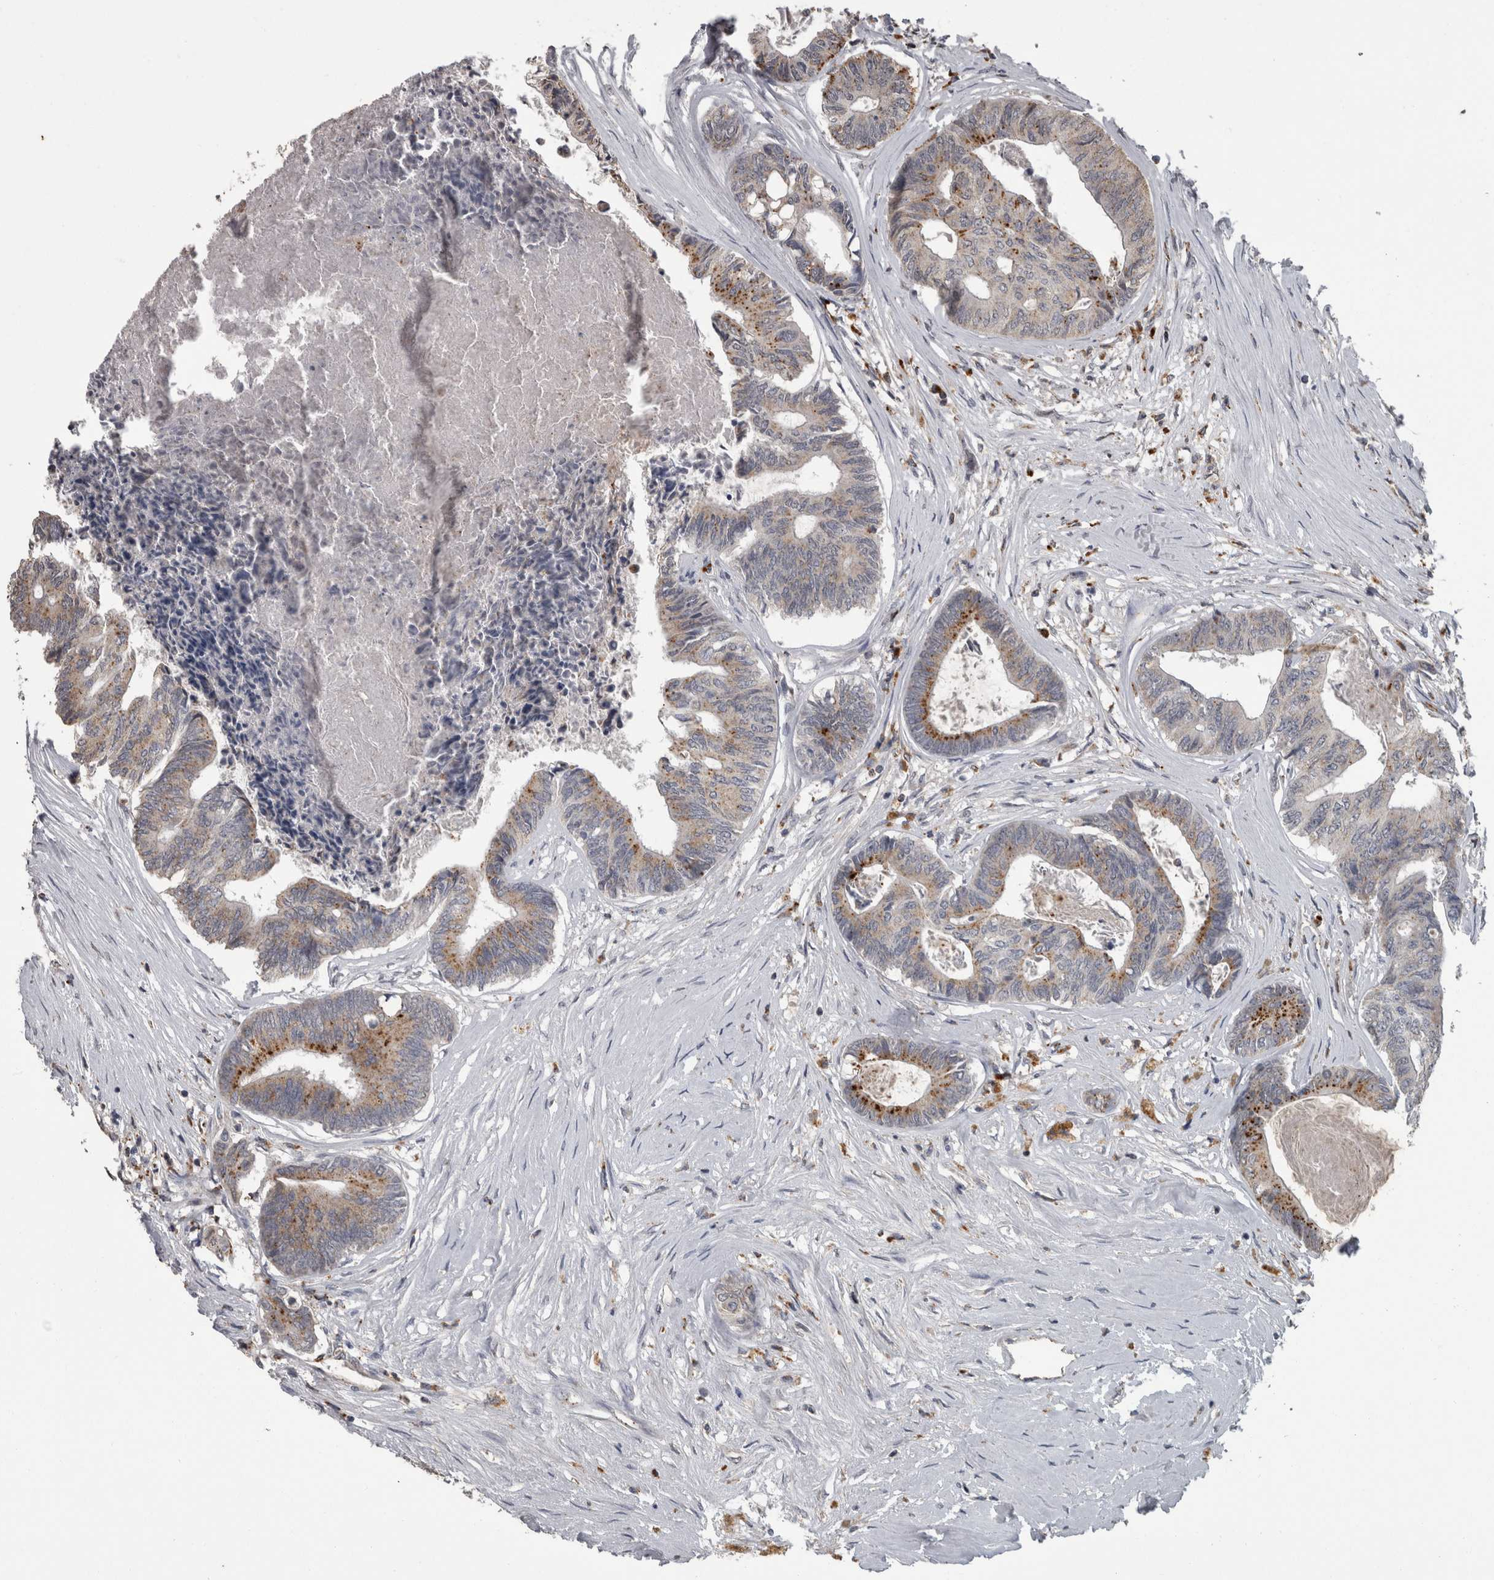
{"staining": {"intensity": "moderate", "quantity": "<25%", "location": "cytoplasmic/membranous"}, "tissue": "colorectal cancer", "cell_type": "Tumor cells", "image_type": "cancer", "snomed": [{"axis": "morphology", "description": "Adenocarcinoma, NOS"}, {"axis": "topography", "description": "Rectum"}], "caption": "Immunohistochemical staining of colorectal adenocarcinoma reveals low levels of moderate cytoplasmic/membranous staining in approximately <25% of tumor cells.", "gene": "NAAA", "patient": {"sex": "male", "age": 63}}